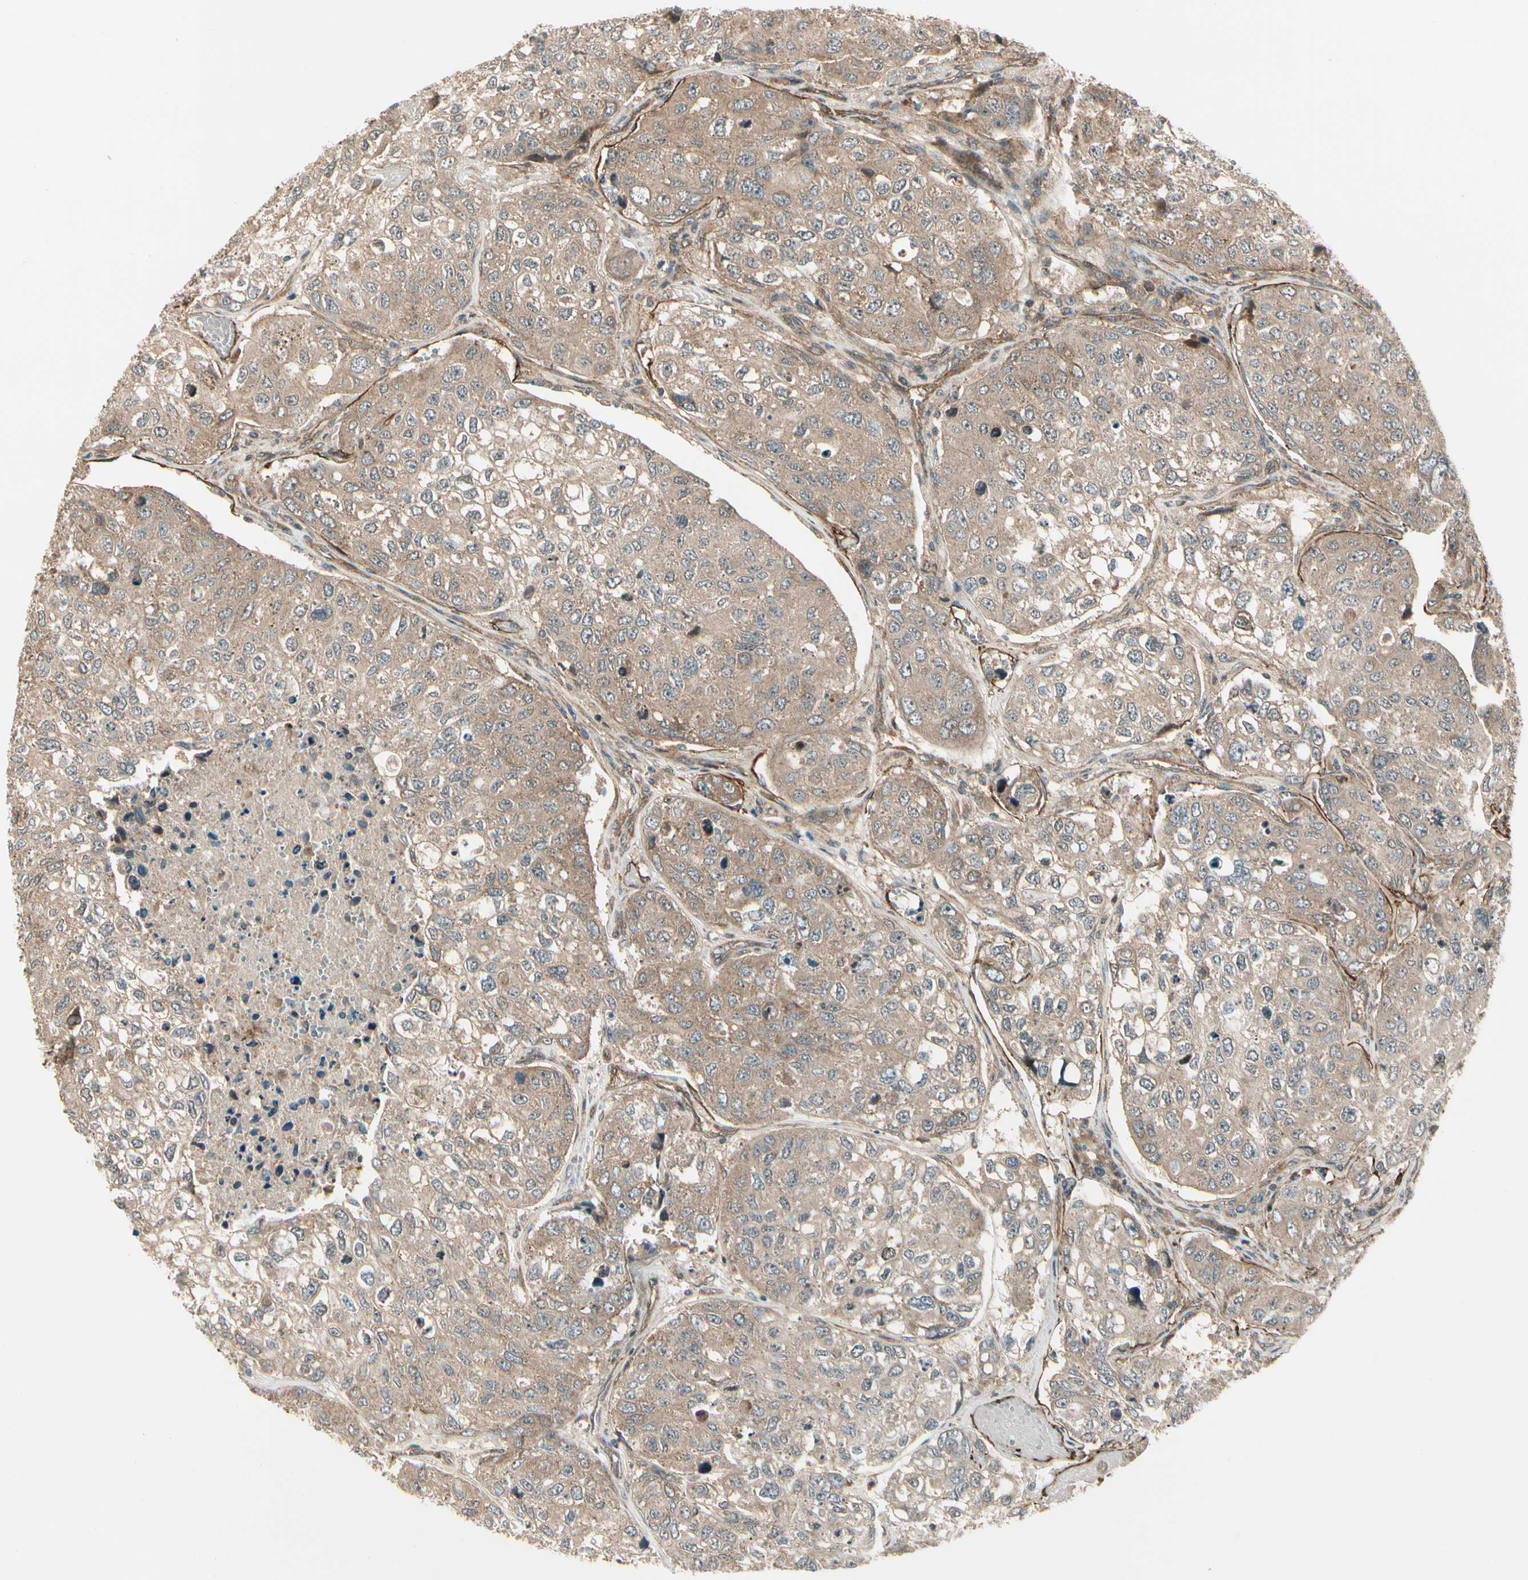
{"staining": {"intensity": "moderate", "quantity": ">75%", "location": "cytoplasmic/membranous"}, "tissue": "urothelial cancer", "cell_type": "Tumor cells", "image_type": "cancer", "snomed": [{"axis": "morphology", "description": "Urothelial carcinoma, High grade"}, {"axis": "topography", "description": "Lymph node"}, {"axis": "topography", "description": "Urinary bladder"}], "caption": "Human high-grade urothelial carcinoma stained with a protein marker shows moderate staining in tumor cells.", "gene": "FKBP15", "patient": {"sex": "male", "age": 51}}